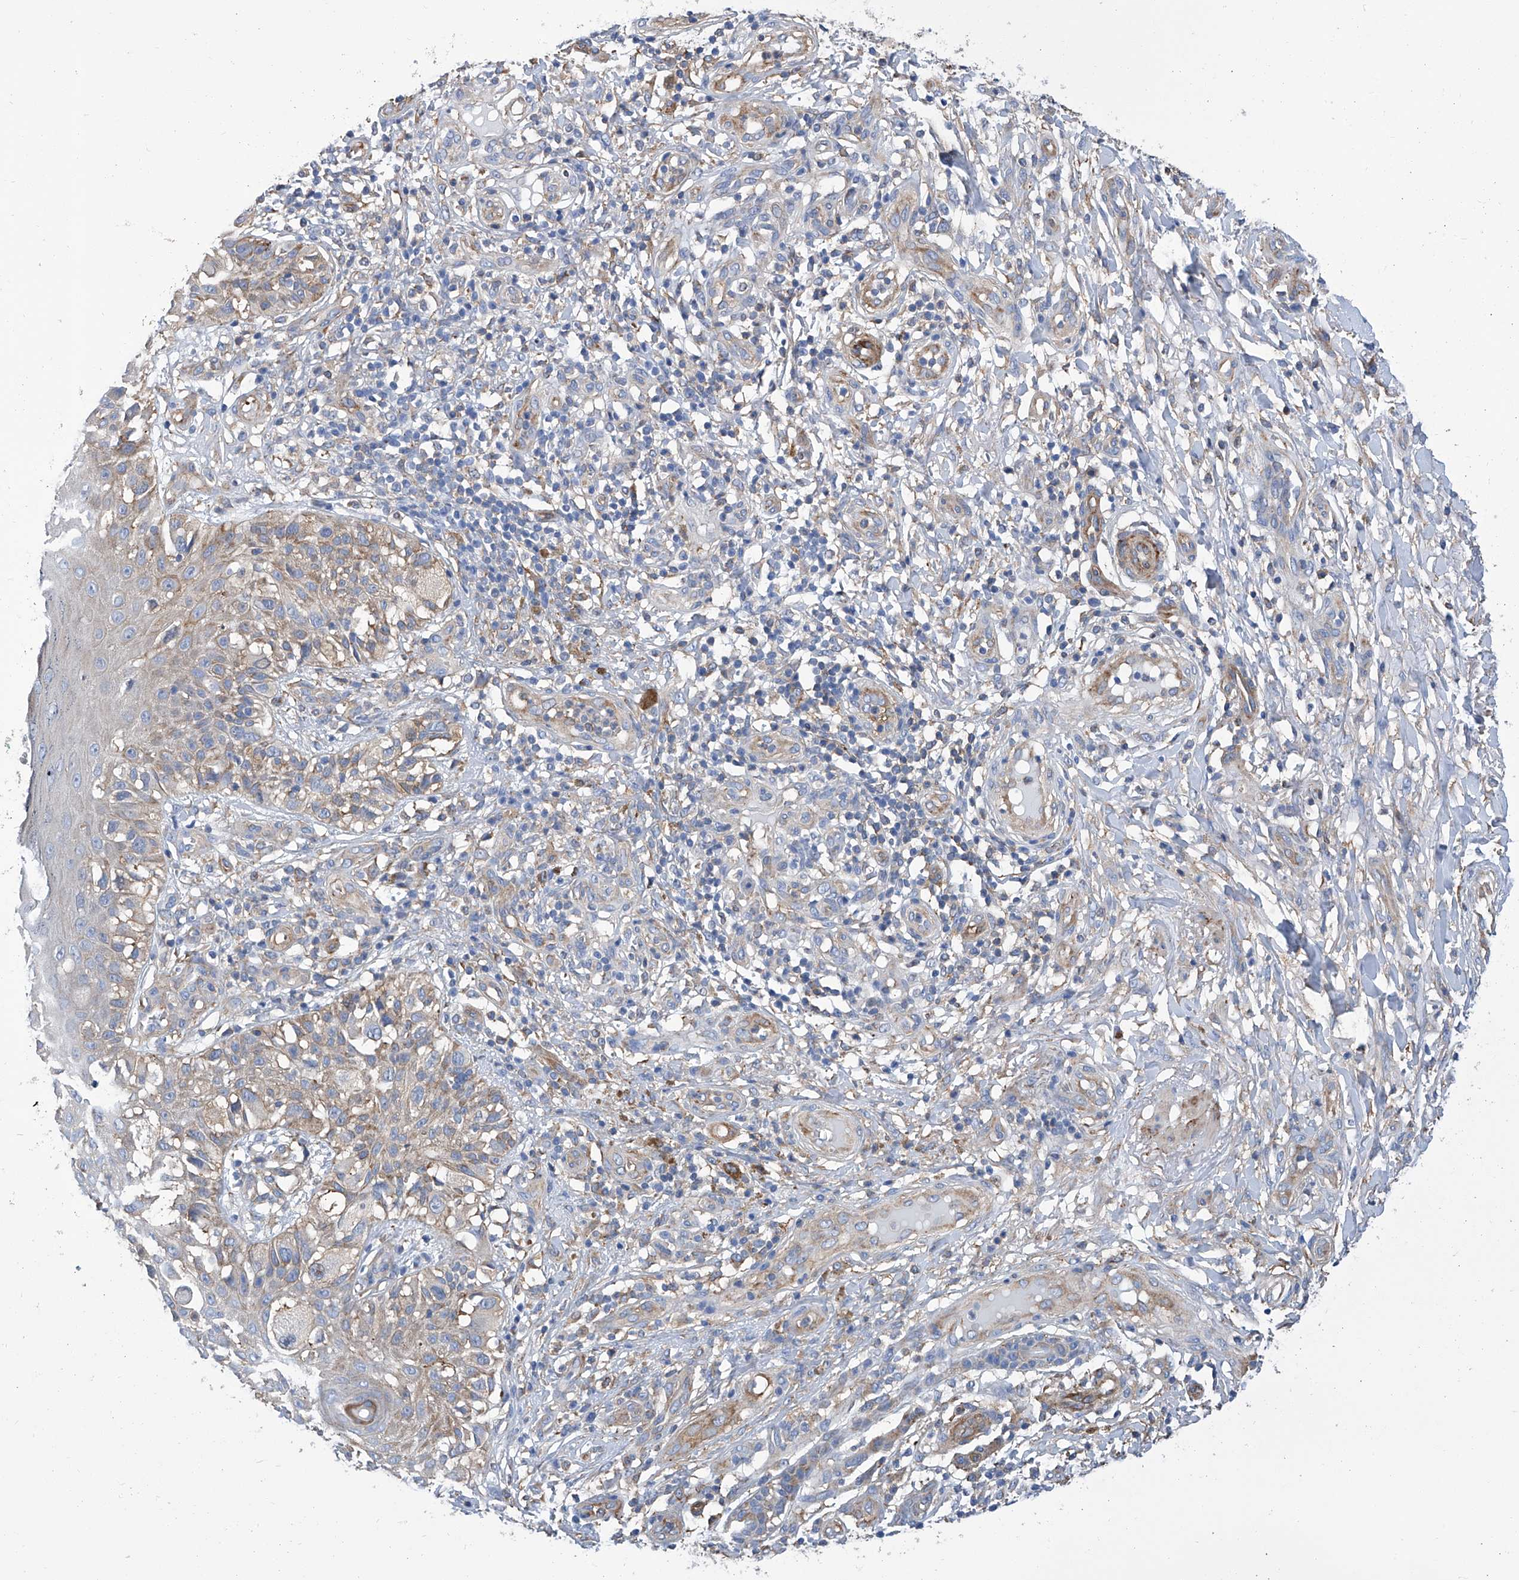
{"staining": {"intensity": "weak", "quantity": "25%-75%", "location": "cytoplasmic/membranous"}, "tissue": "melanoma", "cell_type": "Tumor cells", "image_type": "cancer", "snomed": [{"axis": "morphology", "description": "Malignant melanoma, NOS"}, {"axis": "topography", "description": "Skin"}], "caption": "A low amount of weak cytoplasmic/membranous positivity is identified in approximately 25%-75% of tumor cells in melanoma tissue.", "gene": "GPT", "patient": {"sex": "female", "age": 81}}